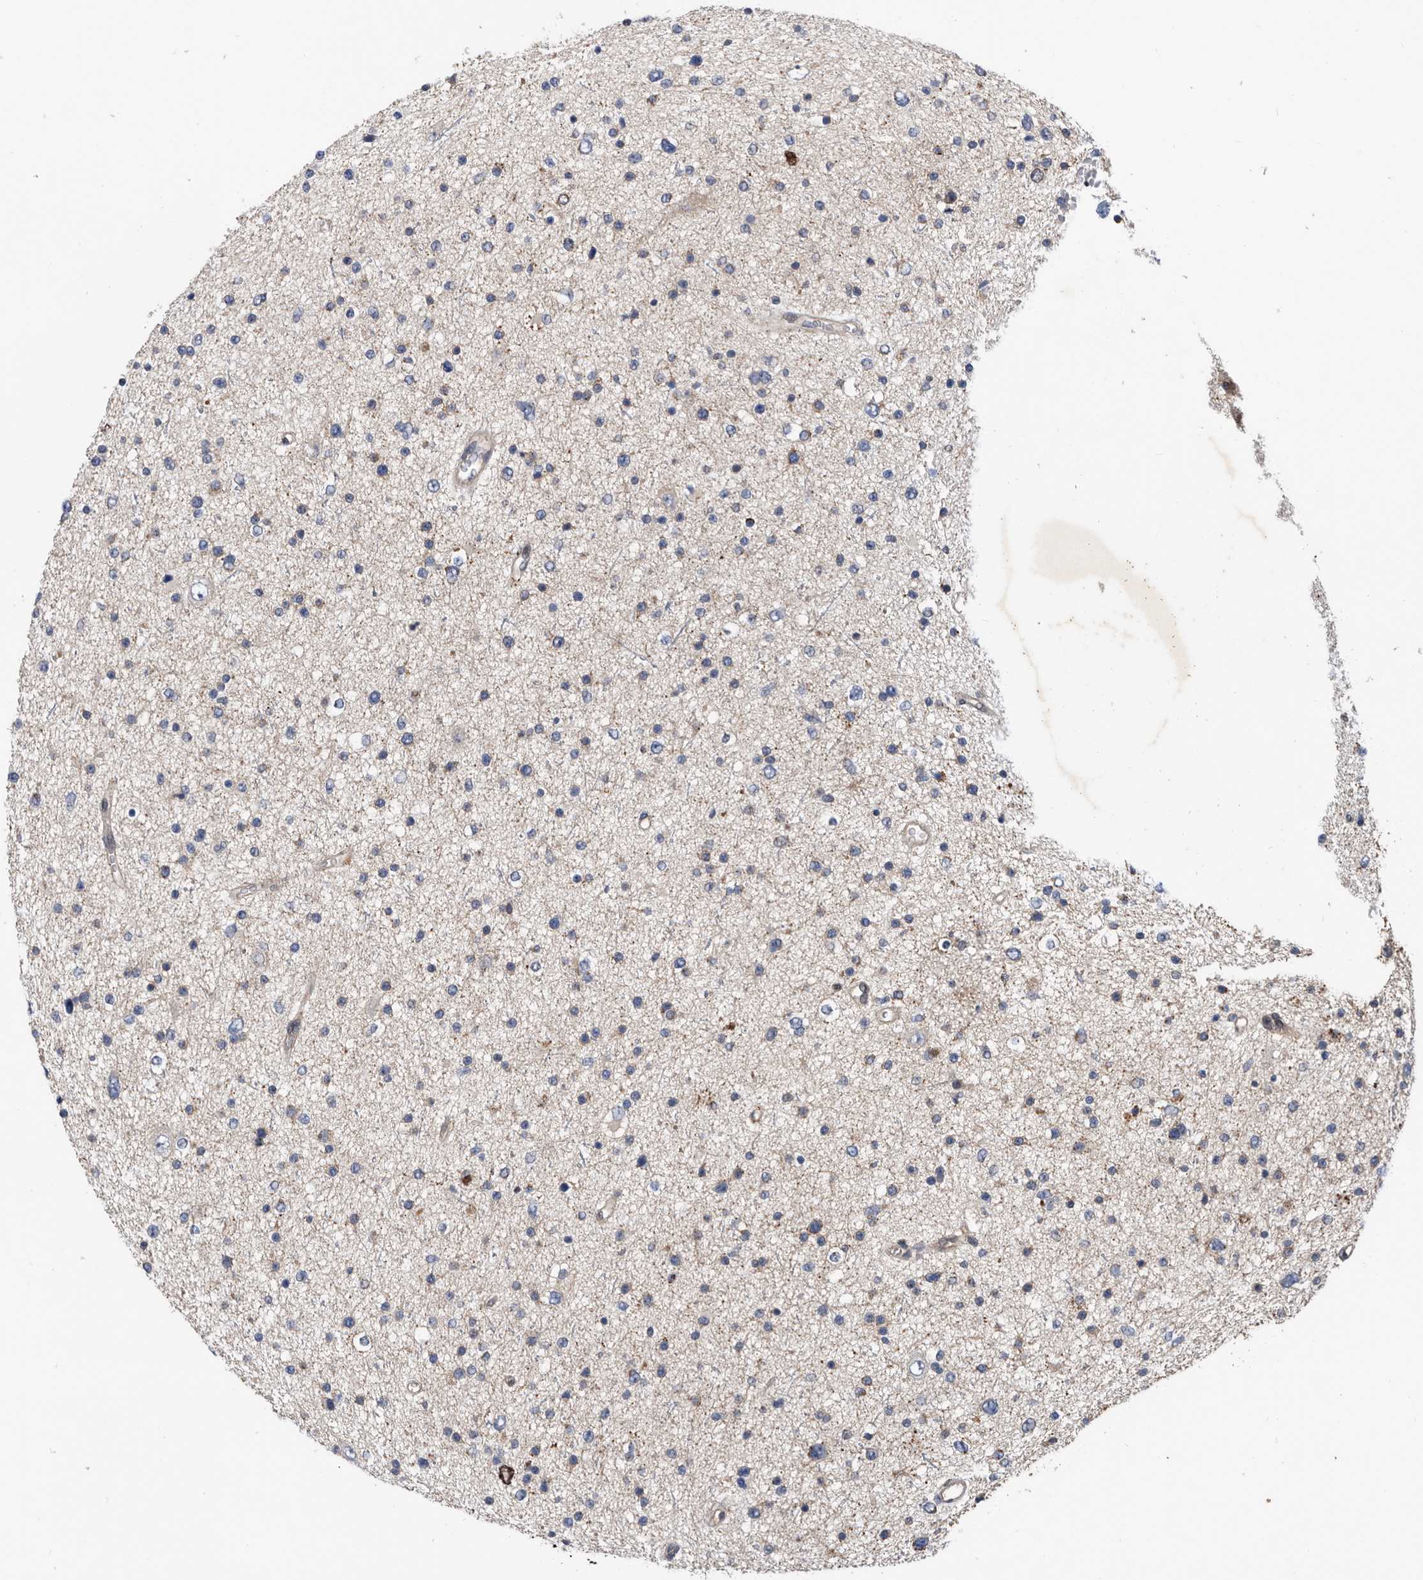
{"staining": {"intensity": "weak", "quantity": "<25%", "location": "cytoplasmic/membranous"}, "tissue": "glioma", "cell_type": "Tumor cells", "image_type": "cancer", "snomed": [{"axis": "morphology", "description": "Glioma, malignant, Low grade"}, {"axis": "topography", "description": "Brain"}], "caption": "Glioma stained for a protein using immunohistochemistry demonstrates no staining tumor cells.", "gene": "ATAD2", "patient": {"sex": "female", "age": 37}}